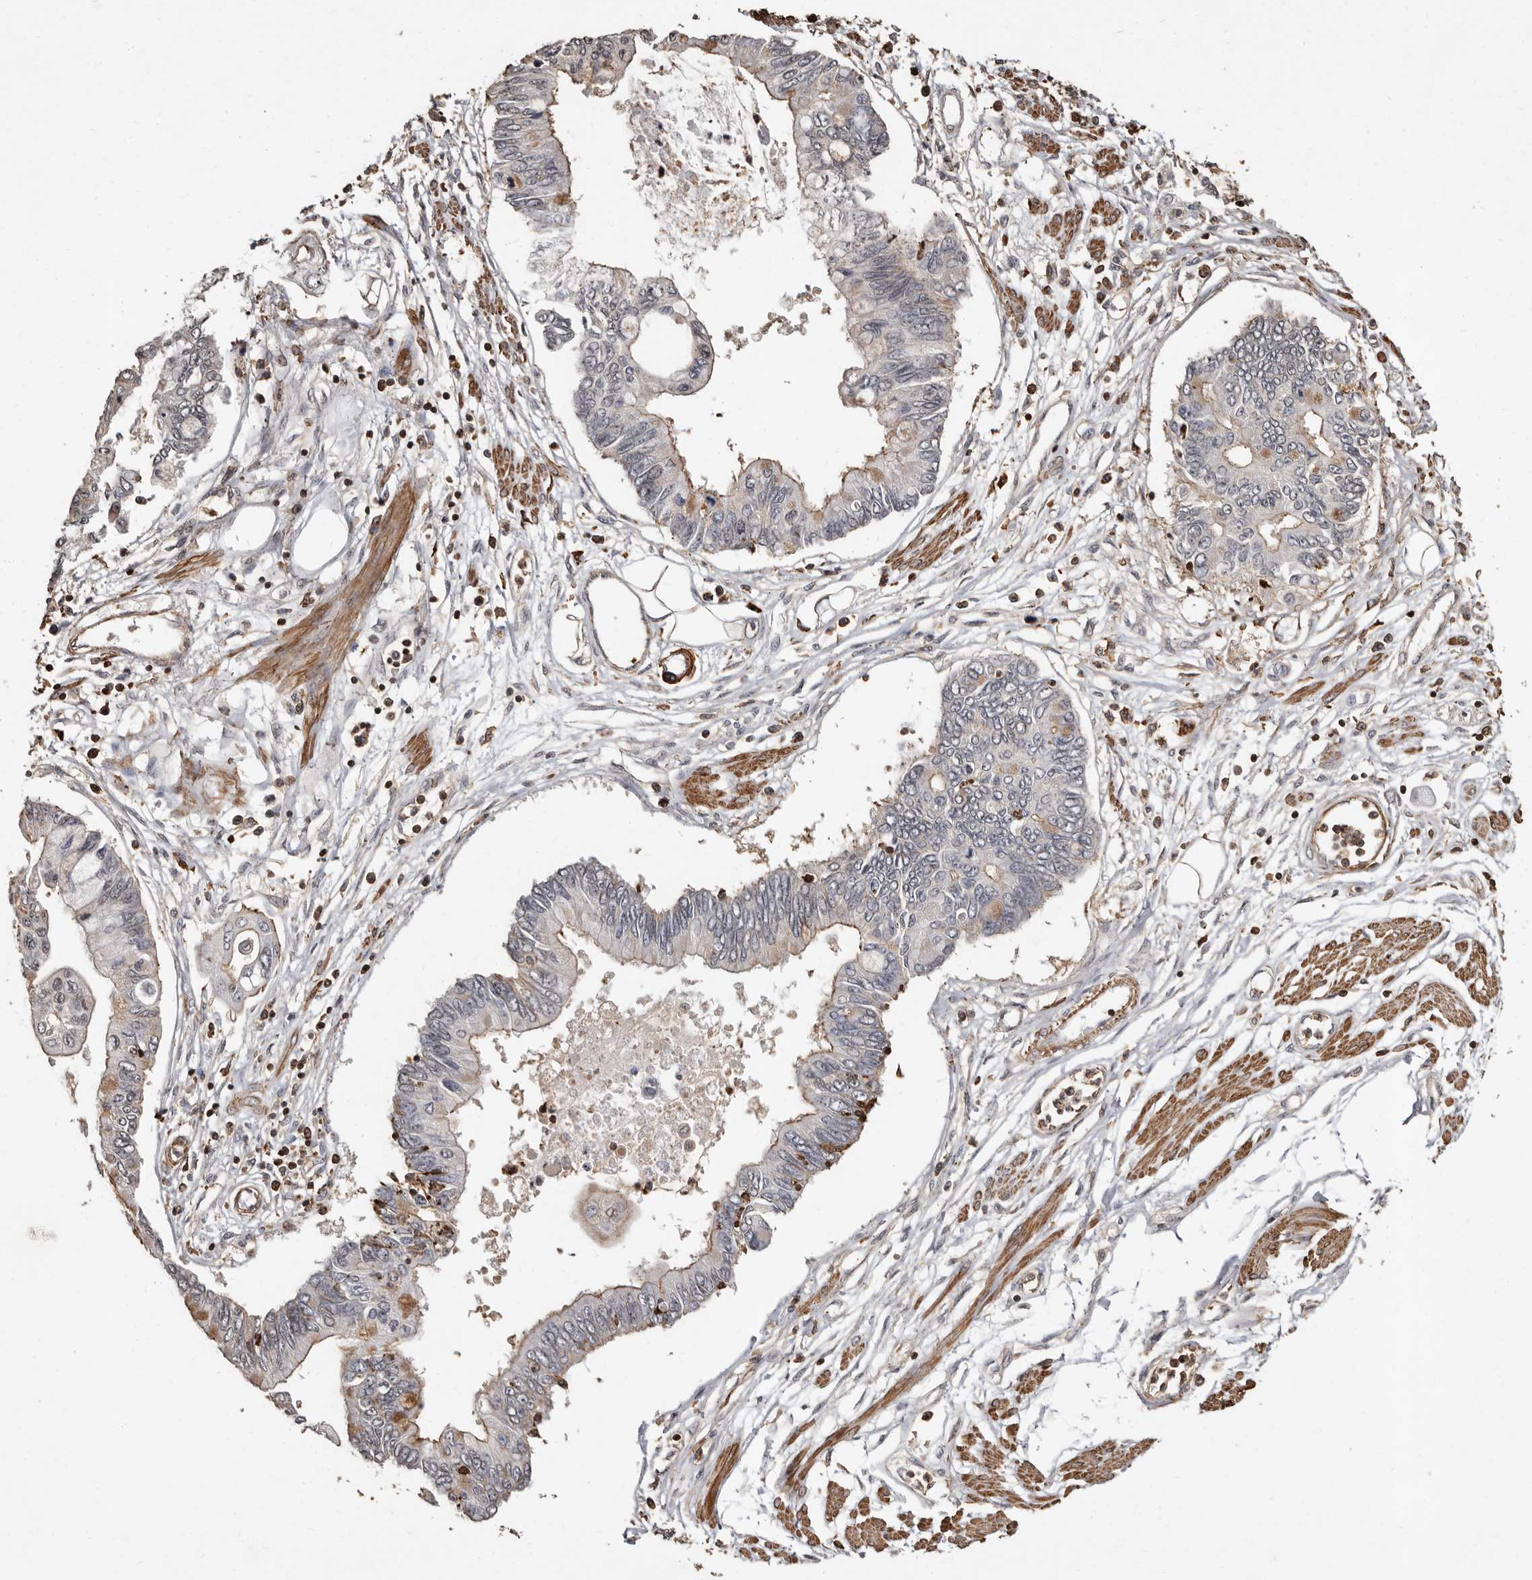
{"staining": {"intensity": "weak", "quantity": "25%-75%", "location": "cytoplasmic/membranous"}, "tissue": "pancreatic cancer", "cell_type": "Tumor cells", "image_type": "cancer", "snomed": [{"axis": "morphology", "description": "Adenocarcinoma, NOS"}, {"axis": "topography", "description": "Pancreas"}], "caption": "IHC staining of pancreatic cancer, which shows low levels of weak cytoplasmic/membranous expression in about 25%-75% of tumor cells indicating weak cytoplasmic/membranous protein staining. The staining was performed using DAB (3,3'-diaminobenzidine) (brown) for protein detection and nuclei were counterstained in hematoxylin (blue).", "gene": "GSK3A", "patient": {"sex": "female", "age": 77}}